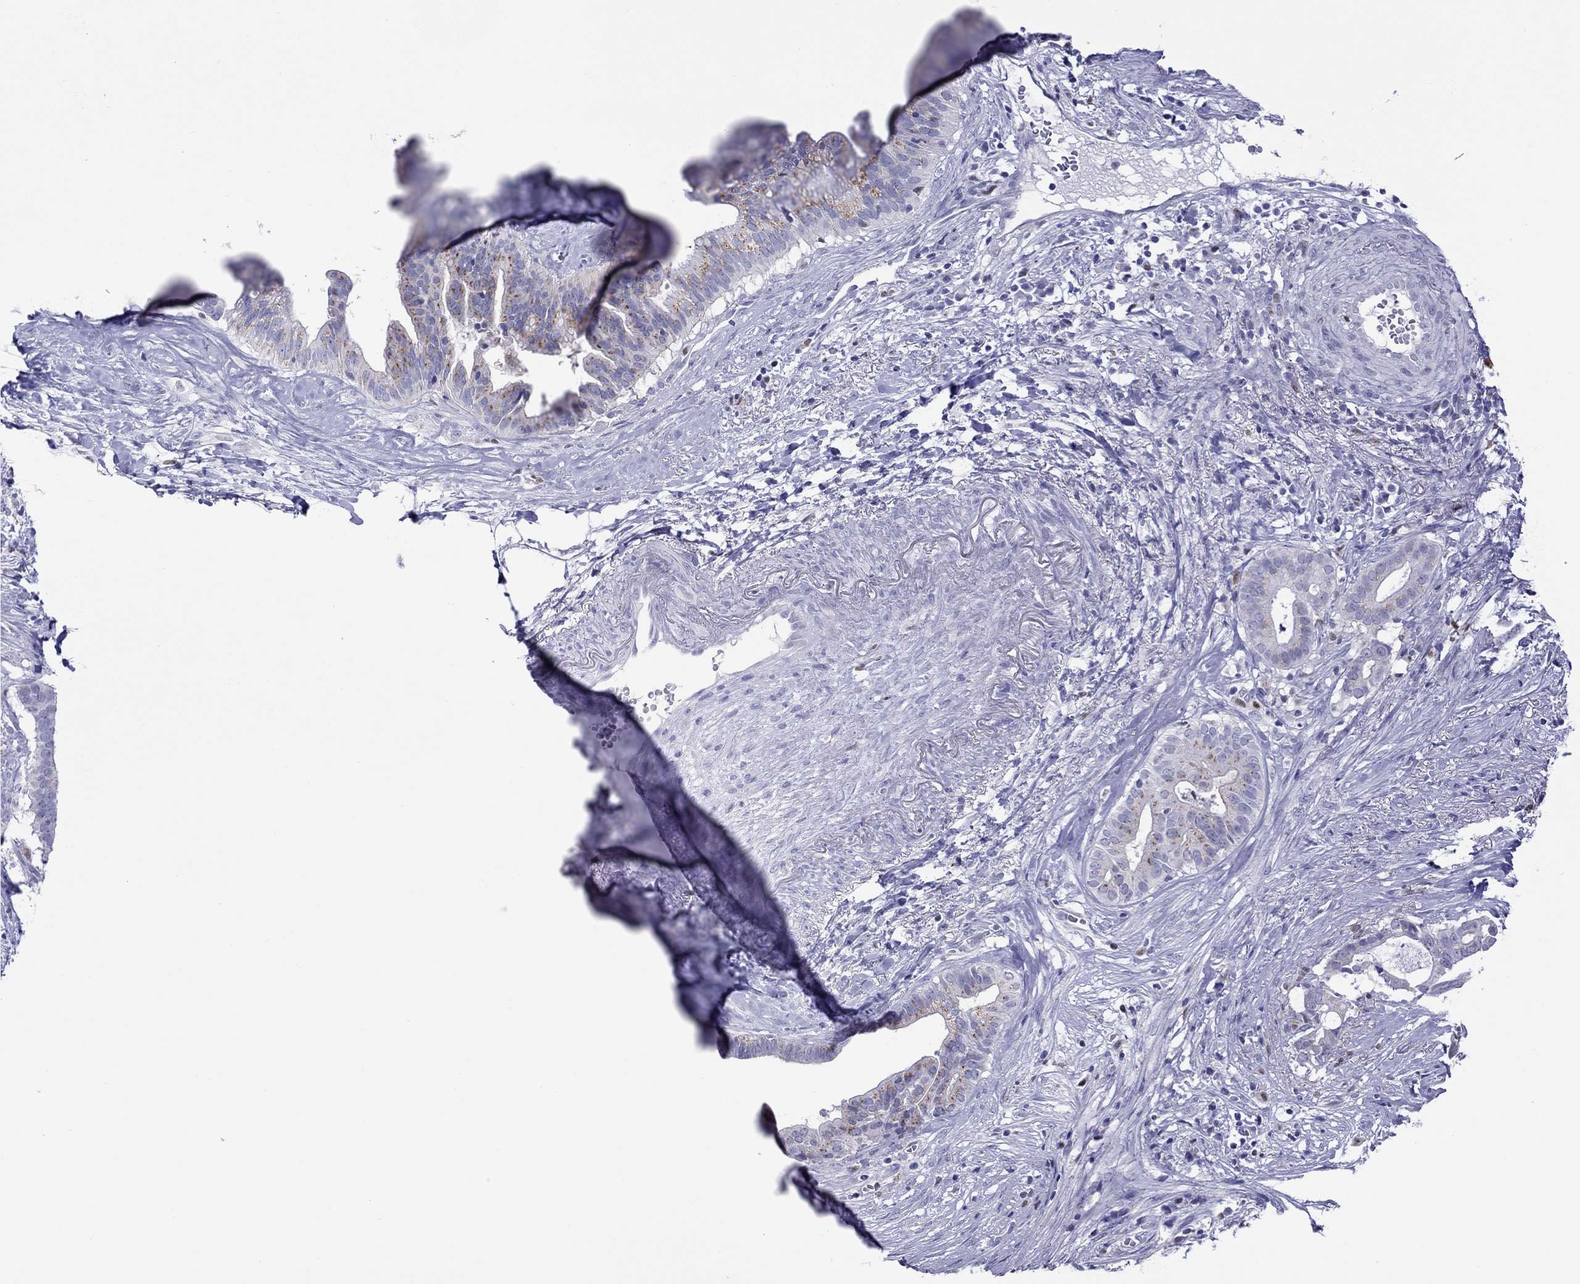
{"staining": {"intensity": "moderate", "quantity": ">75%", "location": "cytoplasmic/membranous"}, "tissue": "pancreatic cancer", "cell_type": "Tumor cells", "image_type": "cancer", "snomed": [{"axis": "morphology", "description": "Adenocarcinoma, NOS"}, {"axis": "topography", "description": "Pancreas"}], "caption": "Immunohistochemistry (IHC) (DAB) staining of human adenocarcinoma (pancreatic) demonstrates moderate cytoplasmic/membranous protein positivity in approximately >75% of tumor cells.", "gene": "MPZ", "patient": {"sex": "male", "age": 61}}